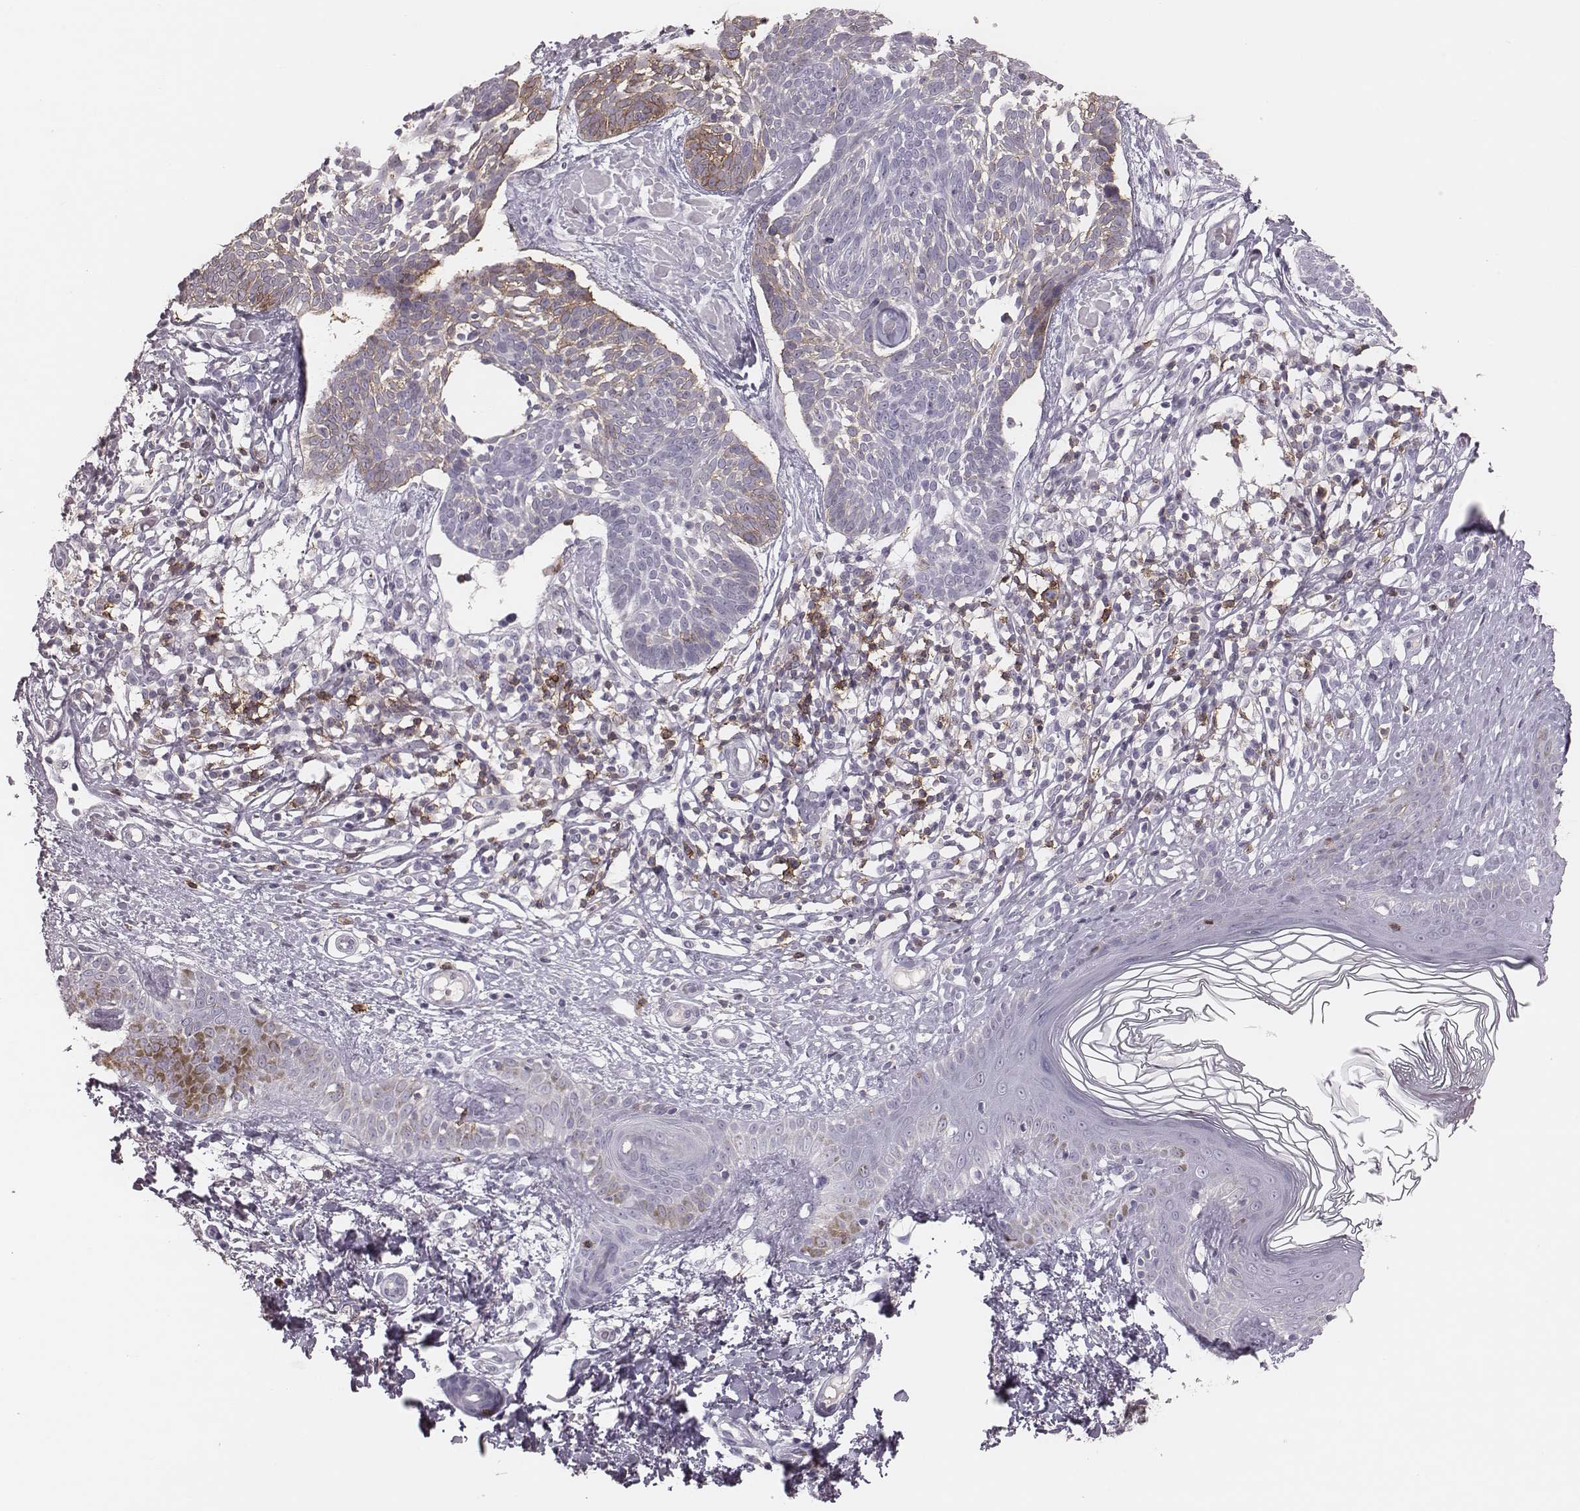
{"staining": {"intensity": "weak", "quantity": "<25%", "location": "cytoplasmic/membranous"}, "tissue": "skin cancer", "cell_type": "Tumor cells", "image_type": "cancer", "snomed": [{"axis": "morphology", "description": "Basal cell carcinoma"}, {"axis": "topography", "description": "Skin"}], "caption": "This is an immunohistochemistry image of basal cell carcinoma (skin). There is no expression in tumor cells.", "gene": "PDCD1", "patient": {"sex": "male", "age": 85}}